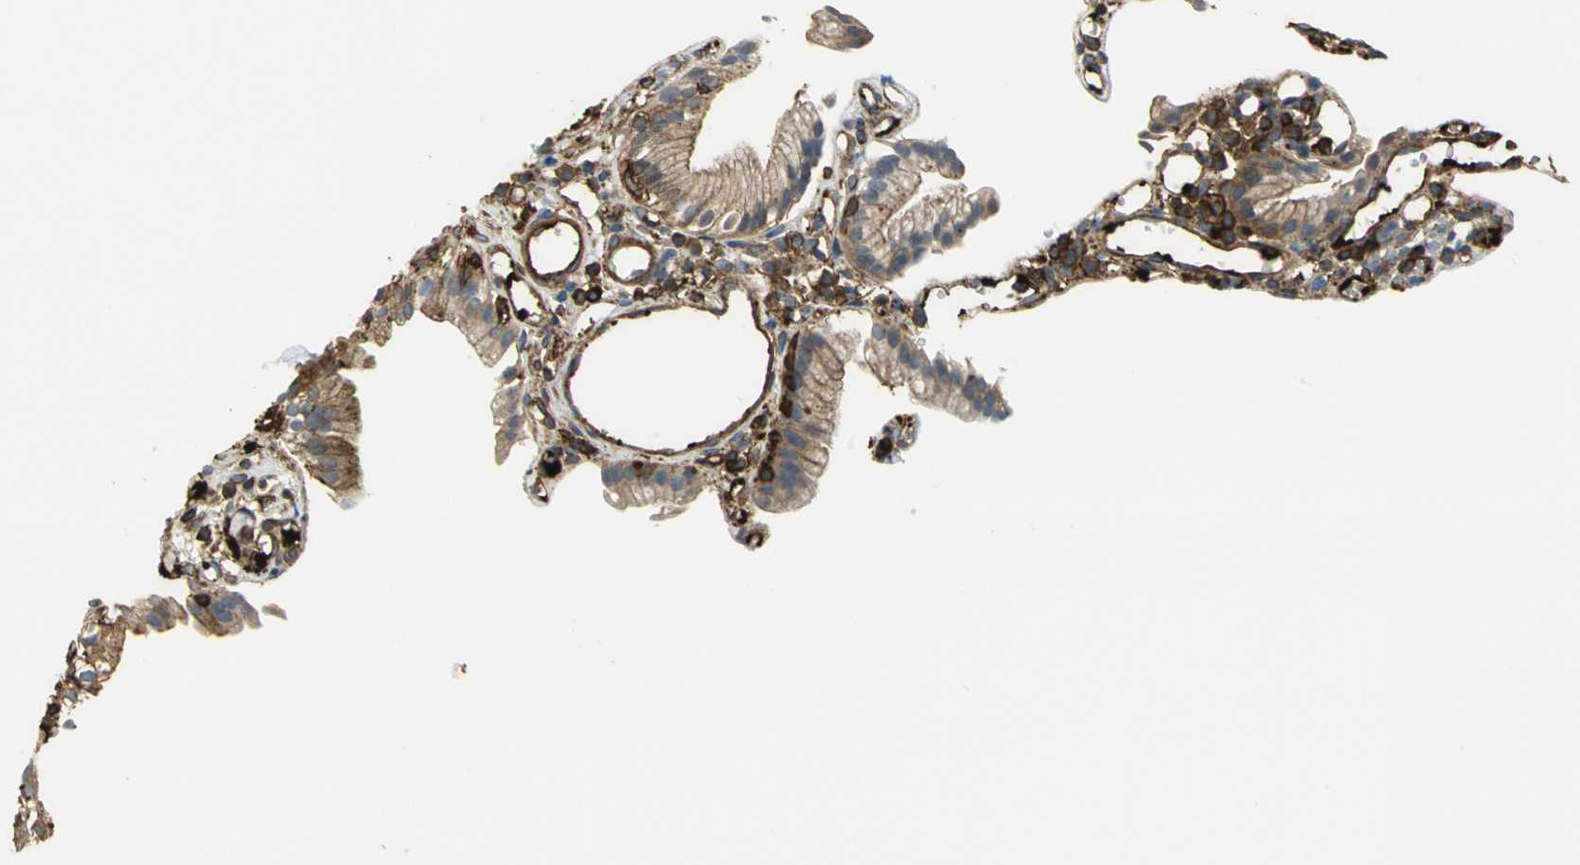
{"staining": {"intensity": "moderate", "quantity": ">75%", "location": "cytoplasmic/membranous"}, "tissue": "gallbladder", "cell_type": "Glandular cells", "image_type": "normal", "snomed": [{"axis": "morphology", "description": "Normal tissue, NOS"}, {"axis": "topography", "description": "Gallbladder"}], "caption": "Glandular cells demonstrate medium levels of moderate cytoplasmic/membranous expression in approximately >75% of cells in benign gallbladder. (Brightfield microscopy of DAB IHC at high magnification).", "gene": "TLN1", "patient": {"sex": "male", "age": 65}}